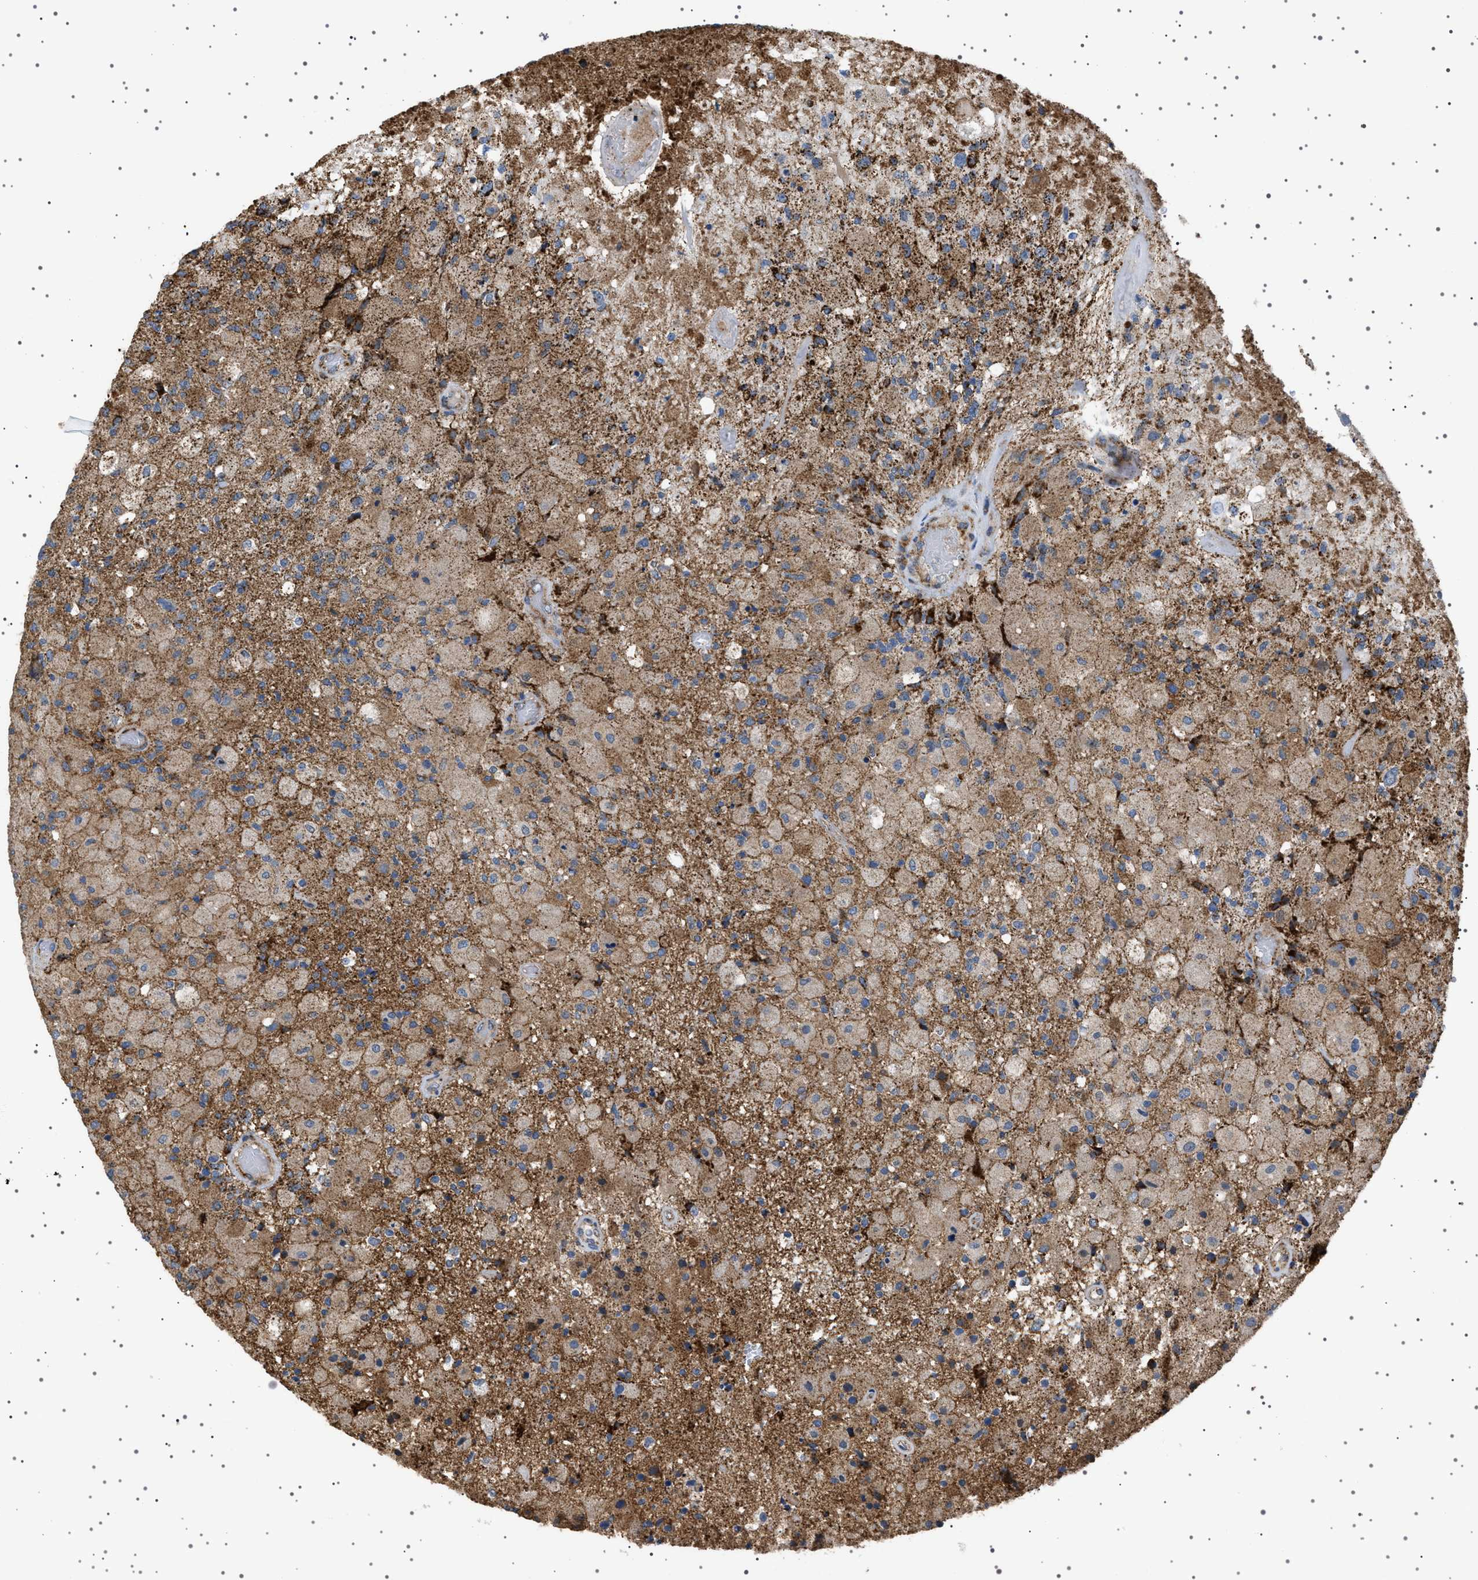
{"staining": {"intensity": "moderate", "quantity": ">75%", "location": "cytoplasmic/membranous"}, "tissue": "glioma", "cell_type": "Tumor cells", "image_type": "cancer", "snomed": [{"axis": "morphology", "description": "Normal tissue, NOS"}, {"axis": "morphology", "description": "Glioma, malignant, High grade"}, {"axis": "topography", "description": "Cerebral cortex"}], "caption": "Moderate cytoplasmic/membranous staining for a protein is seen in about >75% of tumor cells of glioma using immunohistochemistry (IHC).", "gene": "UBXN8", "patient": {"sex": "male", "age": 77}}